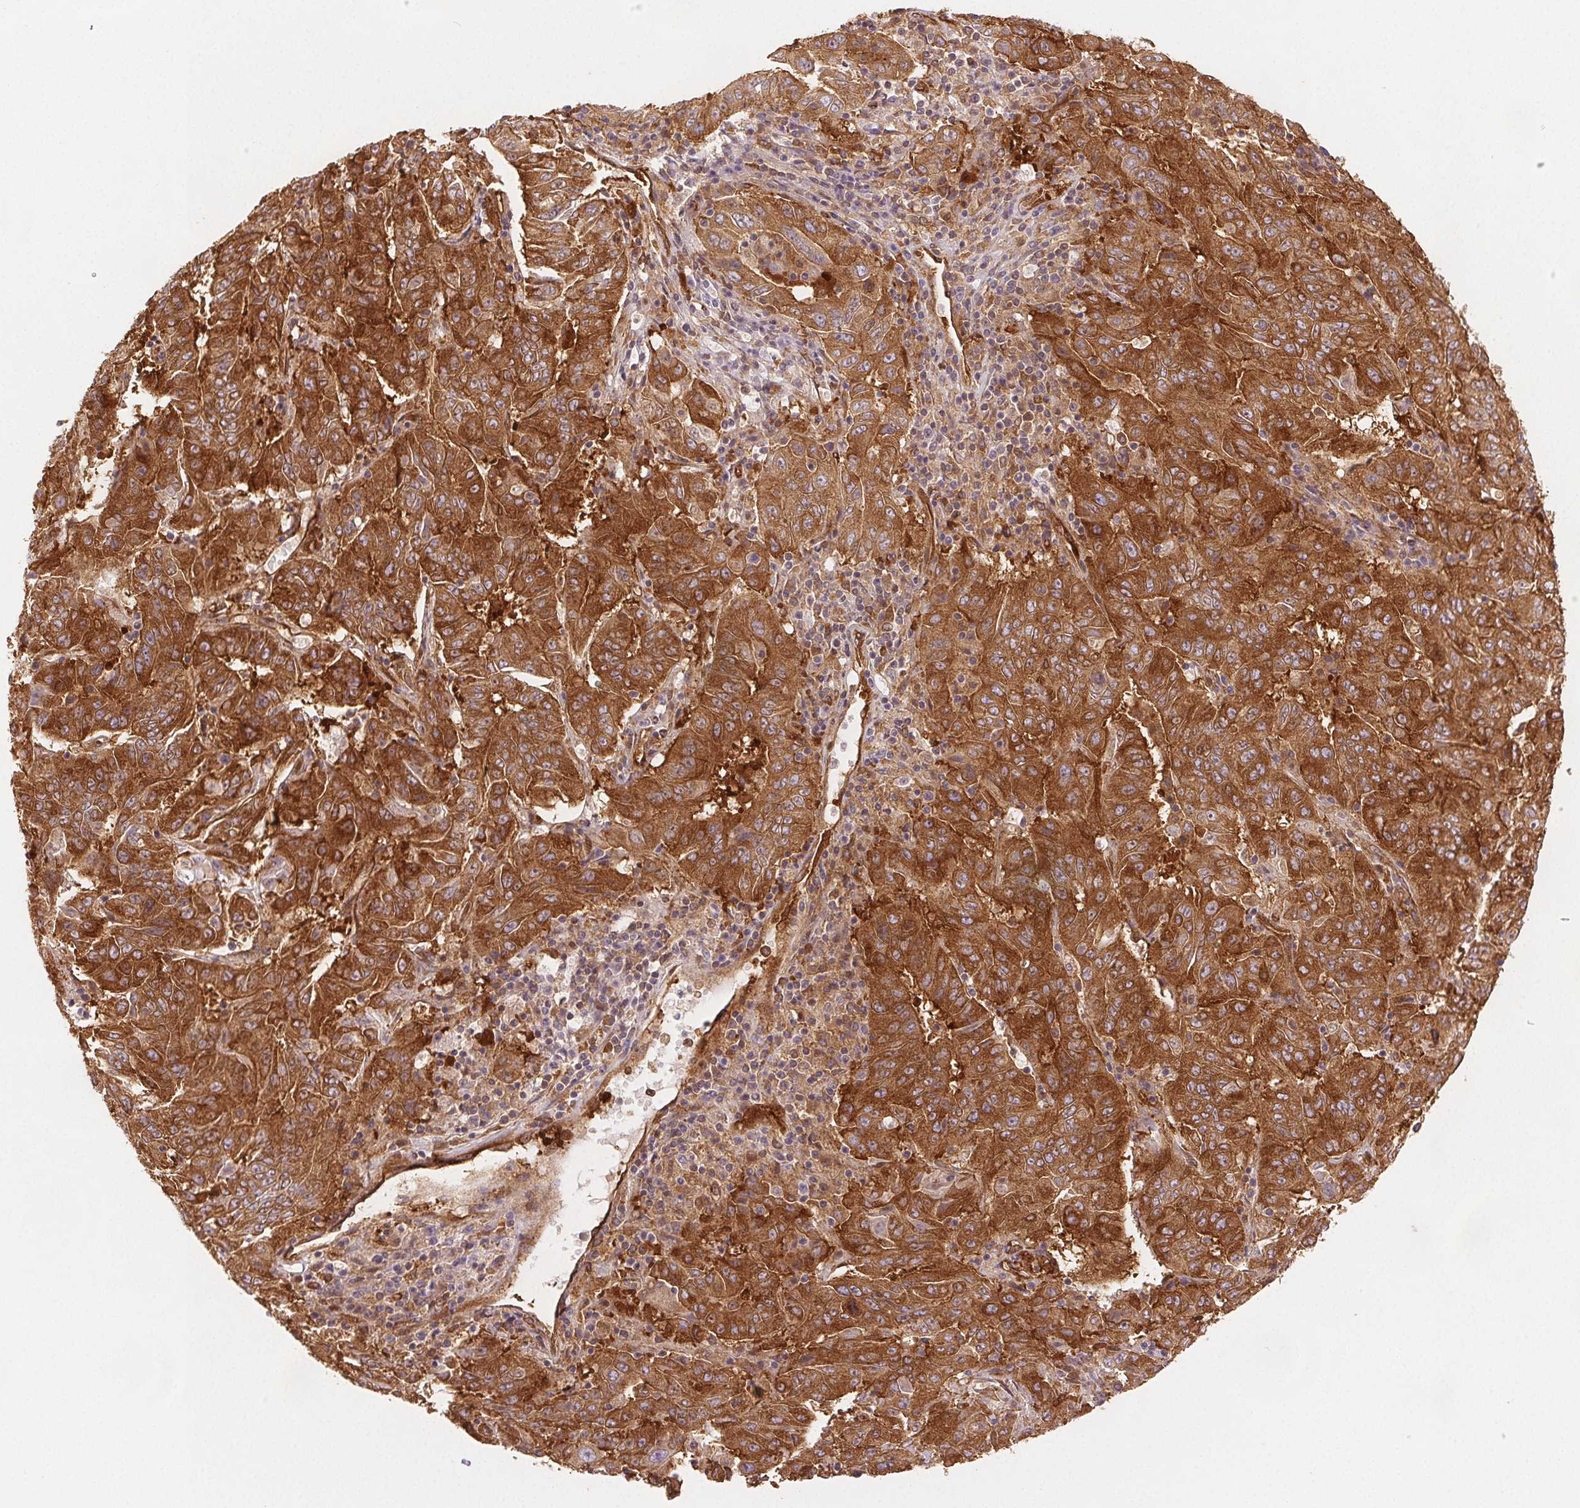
{"staining": {"intensity": "strong", "quantity": ">75%", "location": "cytoplasmic/membranous"}, "tissue": "pancreatic cancer", "cell_type": "Tumor cells", "image_type": "cancer", "snomed": [{"axis": "morphology", "description": "Adenocarcinoma, NOS"}, {"axis": "topography", "description": "Pancreas"}], "caption": "A photomicrograph showing strong cytoplasmic/membranous staining in about >75% of tumor cells in pancreatic adenocarcinoma, as visualized by brown immunohistochemical staining.", "gene": "DIAPH2", "patient": {"sex": "male", "age": 63}}